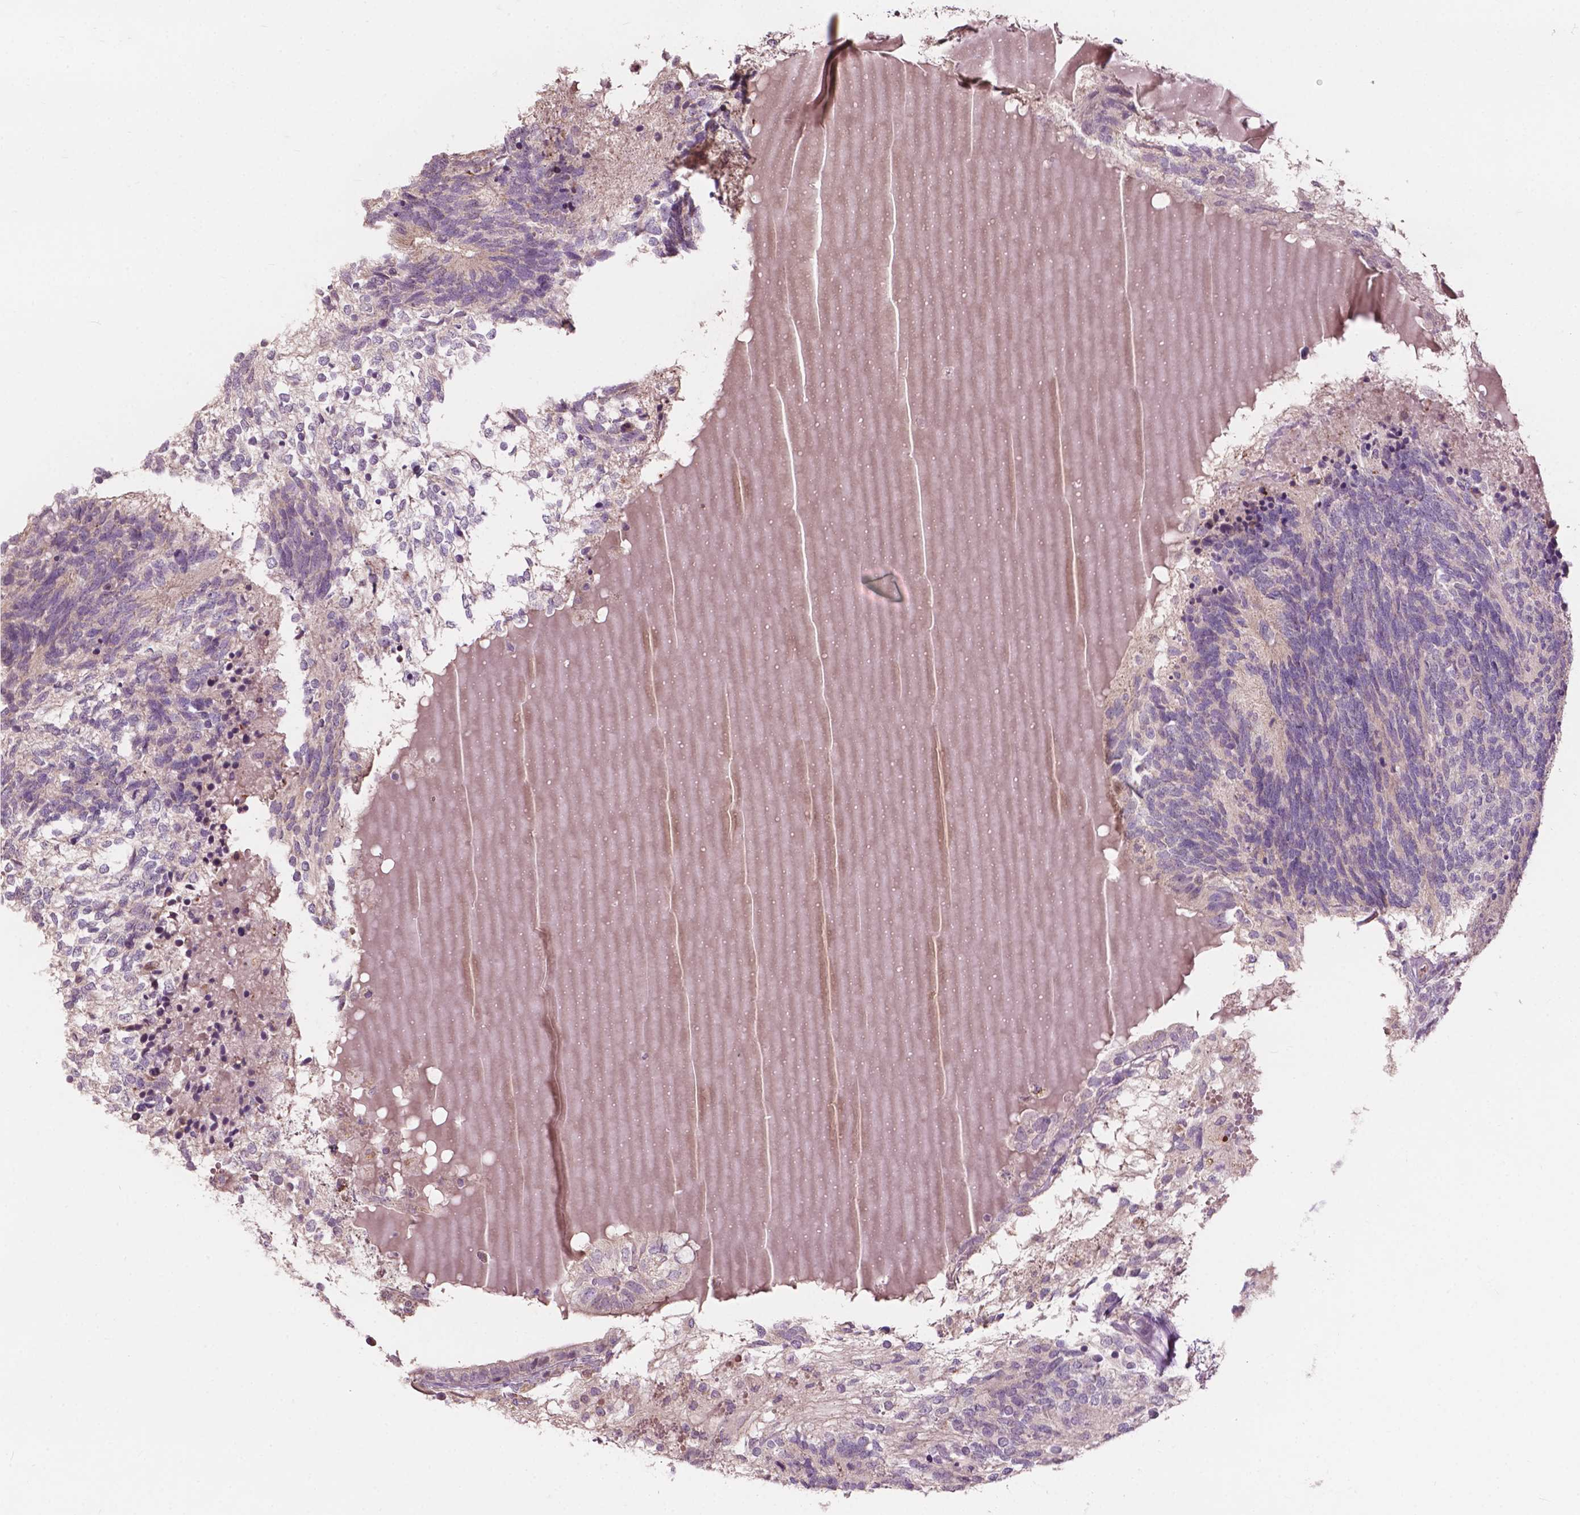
{"staining": {"intensity": "weak", "quantity": "<25%", "location": "cytoplasmic/membranous"}, "tissue": "testis cancer", "cell_type": "Tumor cells", "image_type": "cancer", "snomed": [{"axis": "morphology", "description": "Seminoma, NOS"}, {"axis": "morphology", "description": "Carcinoma, Embryonal, NOS"}, {"axis": "topography", "description": "Testis"}], "caption": "An image of human seminoma (testis) is negative for staining in tumor cells.", "gene": "NDUFA10", "patient": {"sex": "male", "age": 41}}